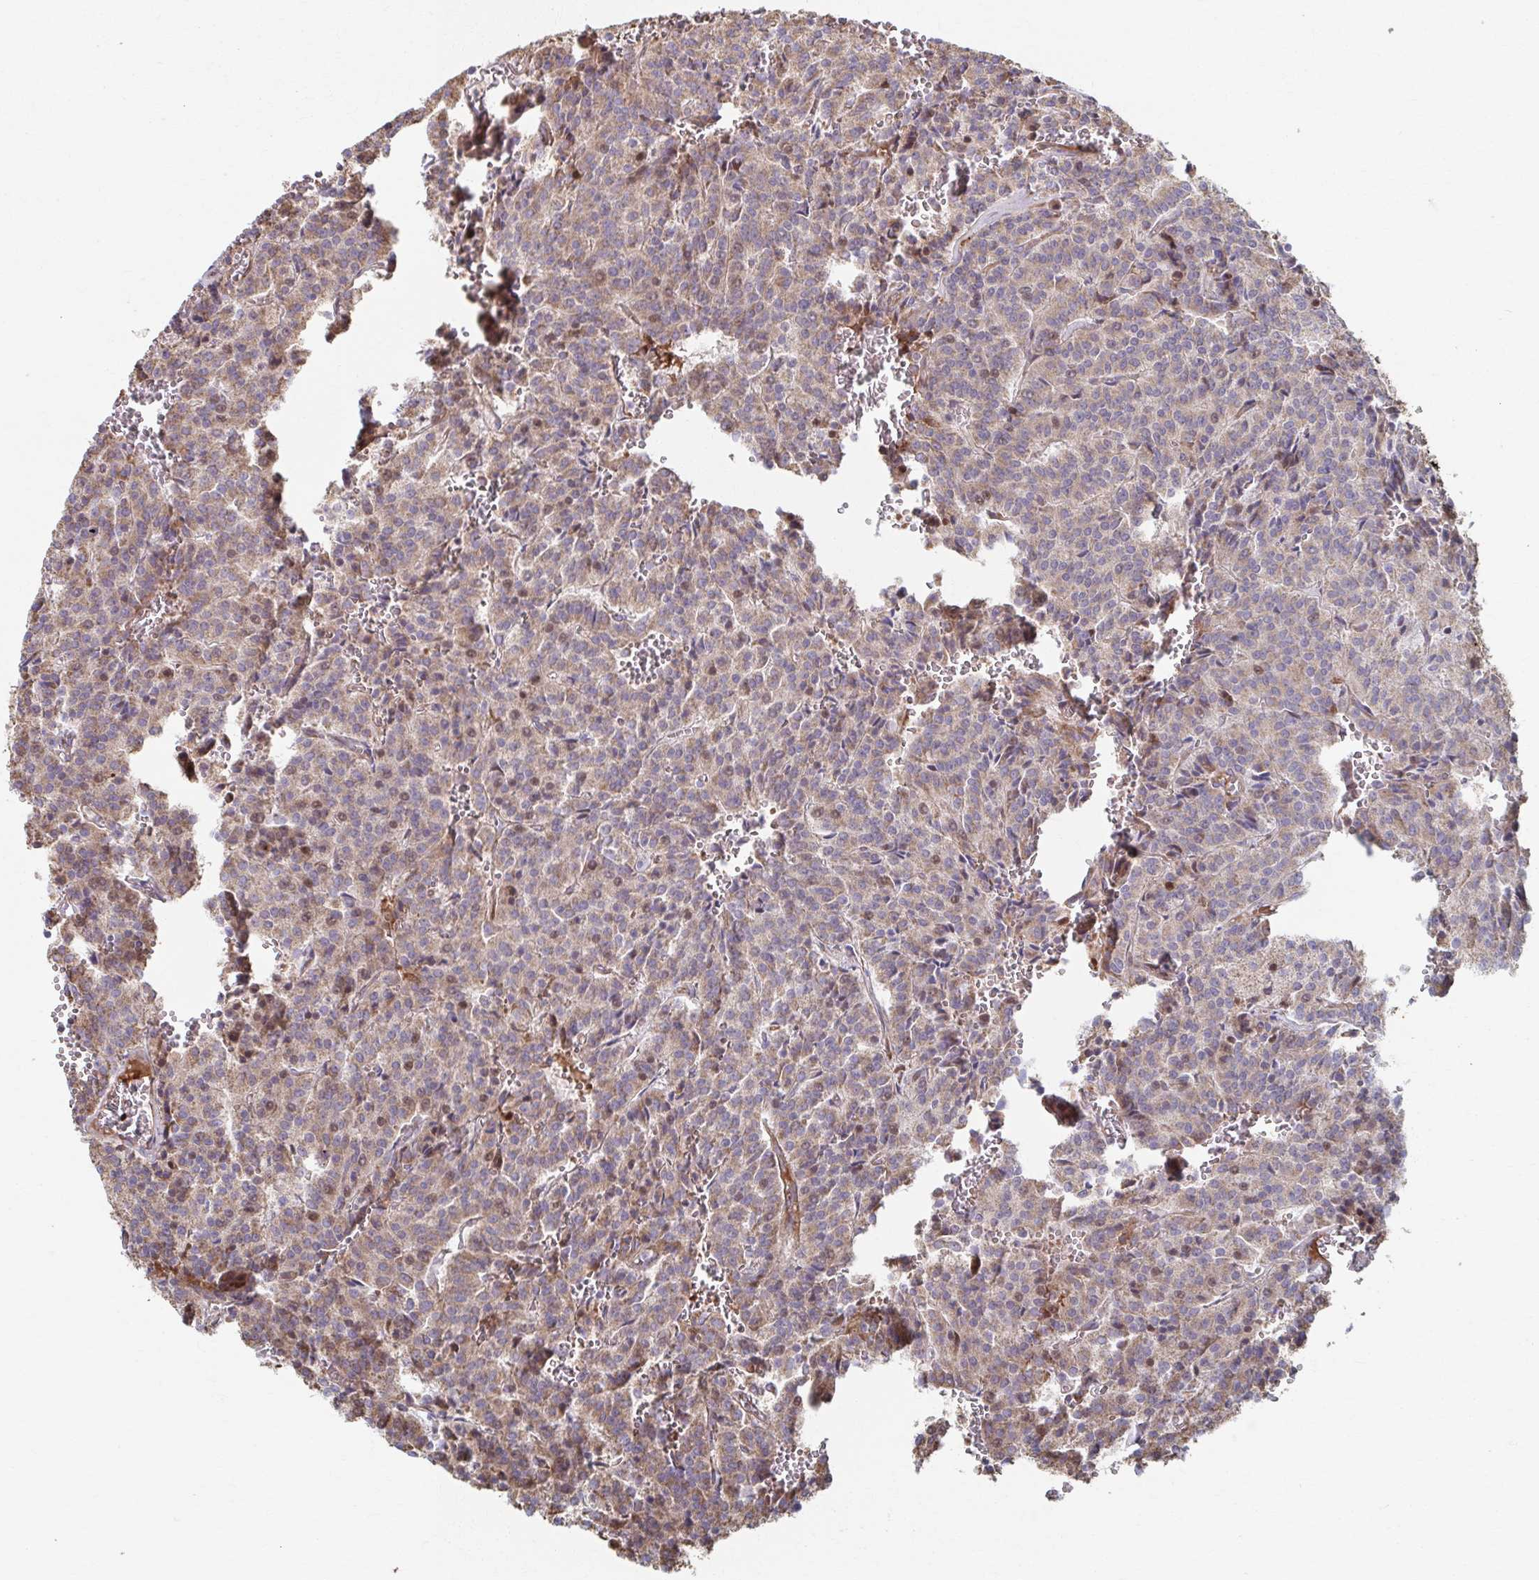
{"staining": {"intensity": "weak", "quantity": ">75%", "location": "cytoplasmic/membranous"}, "tissue": "carcinoid", "cell_type": "Tumor cells", "image_type": "cancer", "snomed": [{"axis": "morphology", "description": "Carcinoid, malignant, NOS"}, {"axis": "topography", "description": "Lung"}], "caption": "The immunohistochemical stain shows weak cytoplasmic/membranous expression in tumor cells of carcinoid tissue. The staining was performed using DAB (3,3'-diaminobenzidine) to visualize the protein expression in brown, while the nuclei were stained in blue with hematoxylin (Magnification: 20x).", "gene": "SAT1", "patient": {"sex": "male", "age": 70}}